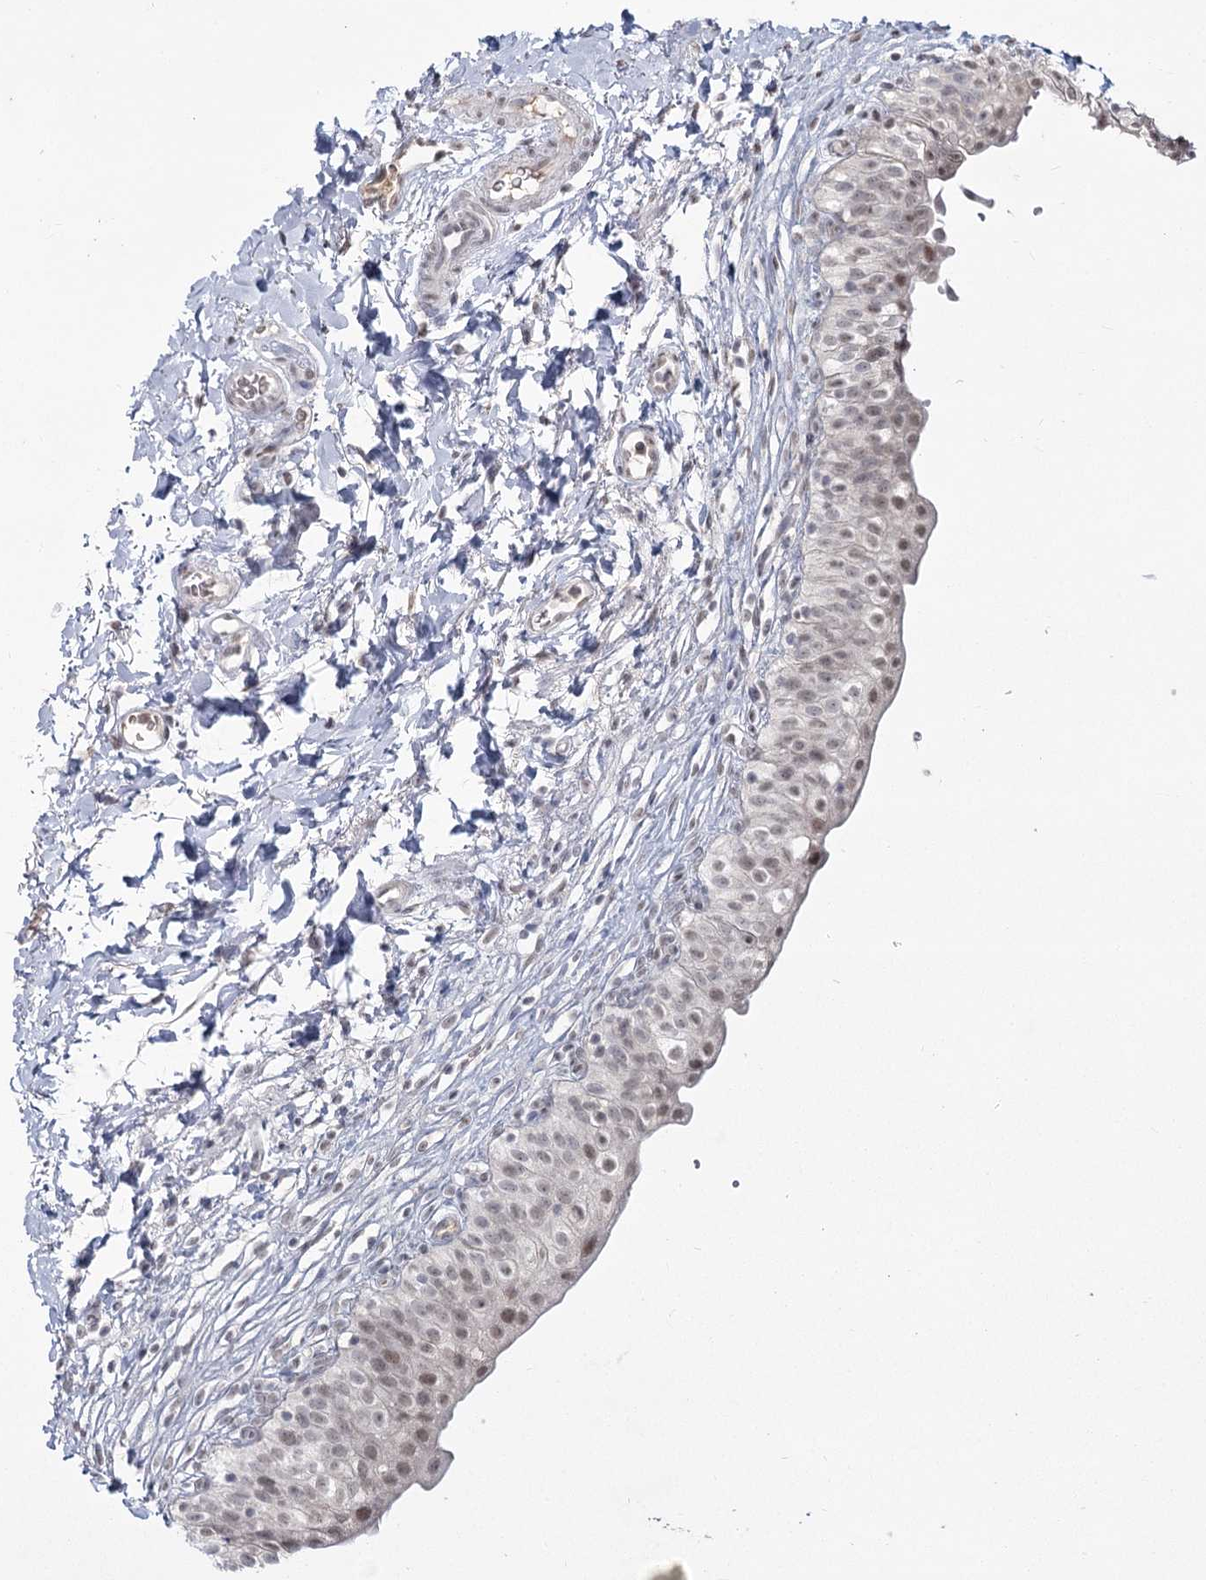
{"staining": {"intensity": "weak", "quantity": "25%-75%", "location": "nuclear"}, "tissue": "urinary bladder", "cell_type": "Urothelial cells", "image_type": "normal", "snomed": [{"axis": "morphology", "description": "Normal tissue, NOS"}, {"axis": "topography", "description": "Urinary bladder"}], "caption": "The histopathology image shows a brown stain indicating the presence of a protein in the nuclear of urothelial cells in urinary bladder.", "gene": "LY6G5C", "patient": {"sex": "male", "age": 55}}